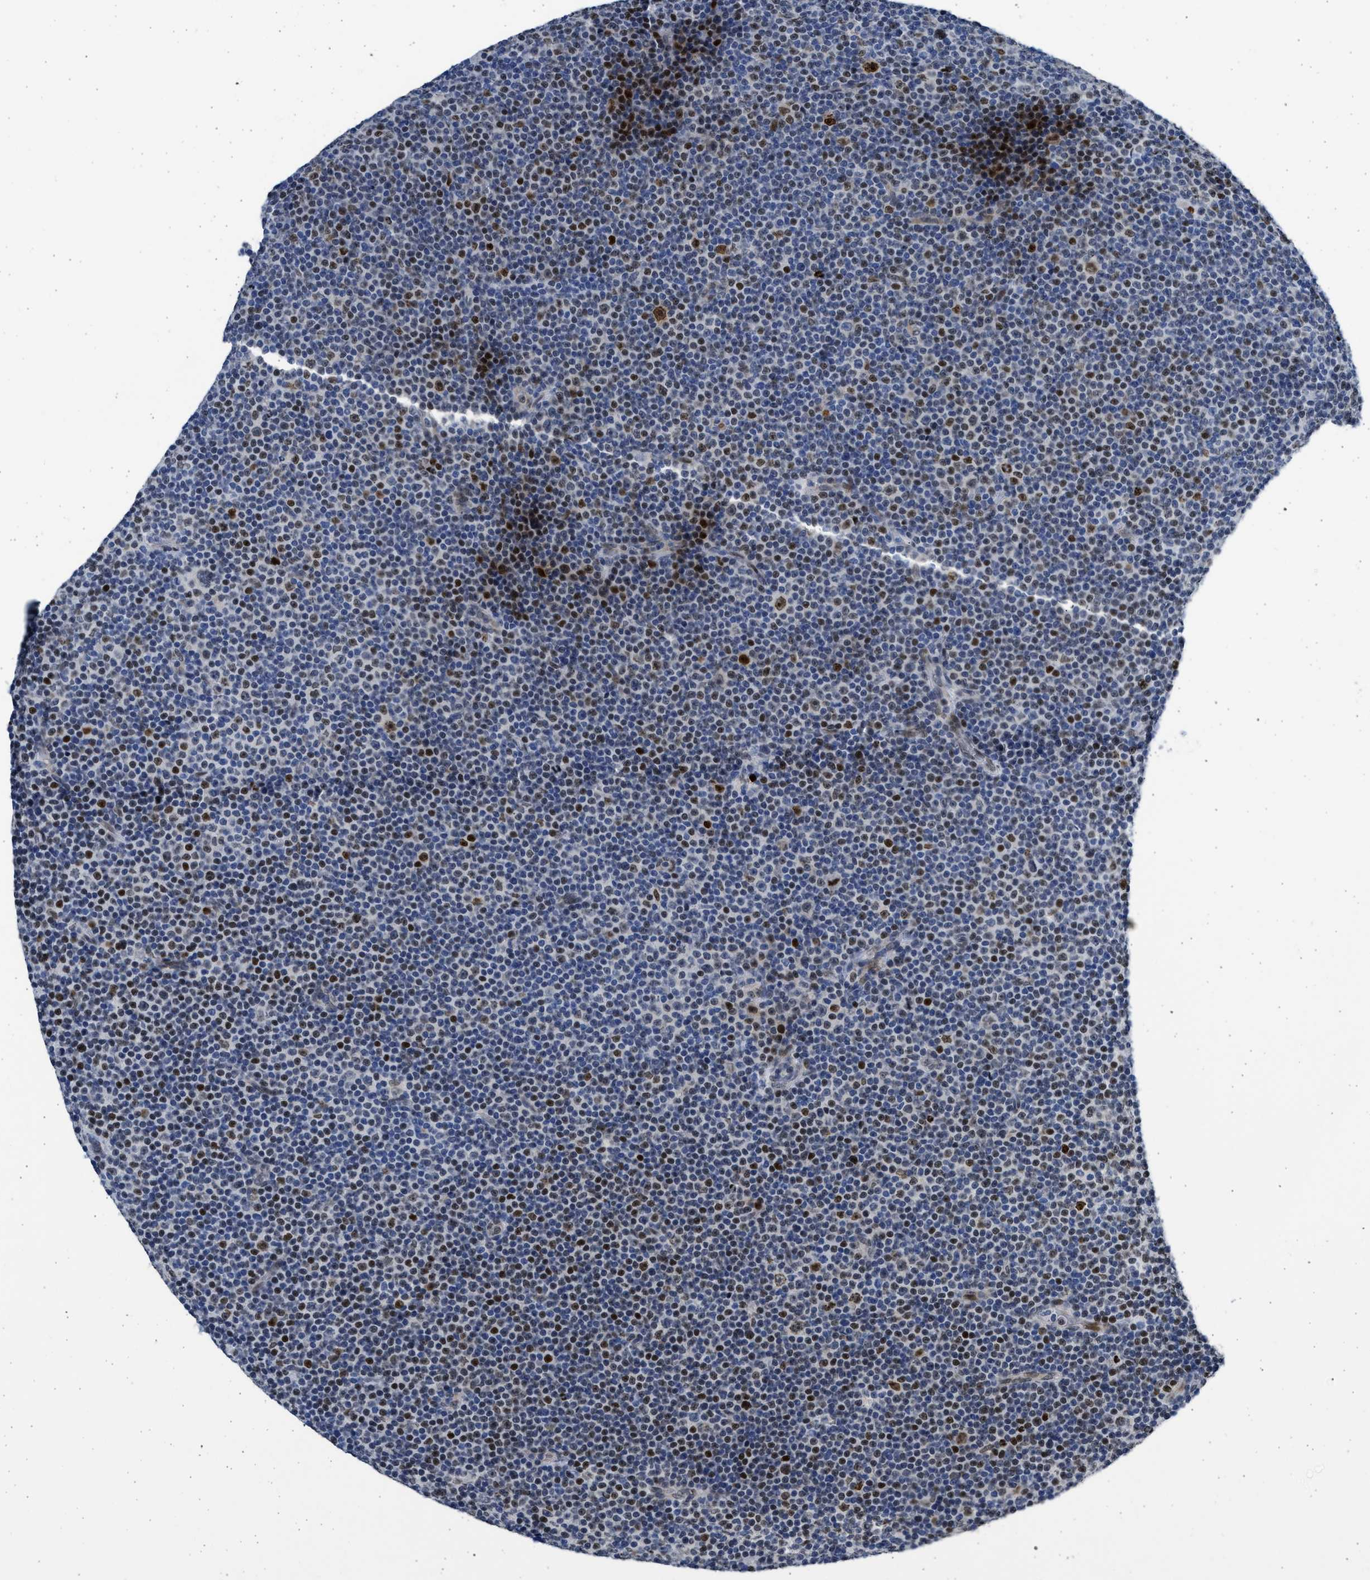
{"staining": {"intensity": "moderate", "quantity": "25%-75%", "location": "nuclear"}, "tissue": "lymphoma", "cell_type": "Tumor cells", "image_type": "cancer", "snomed": [{"axis": "morphology", "description": "Malignant lymphoma, non-Hodgkin's type, Low grade"}, {"axis": "topography", "description": "Lymph node"}], "caption": "Immunohistochemistry micrograph of malignant lymphoma, non-Hodgkin's type (low-grade) stained for a protein (brown), which shows medium levels of moderate nuclear positivity in about 25%-75% of tumor cells.", "gene": "HMGN3", "patient": {"sex": "female", "age": 67}}